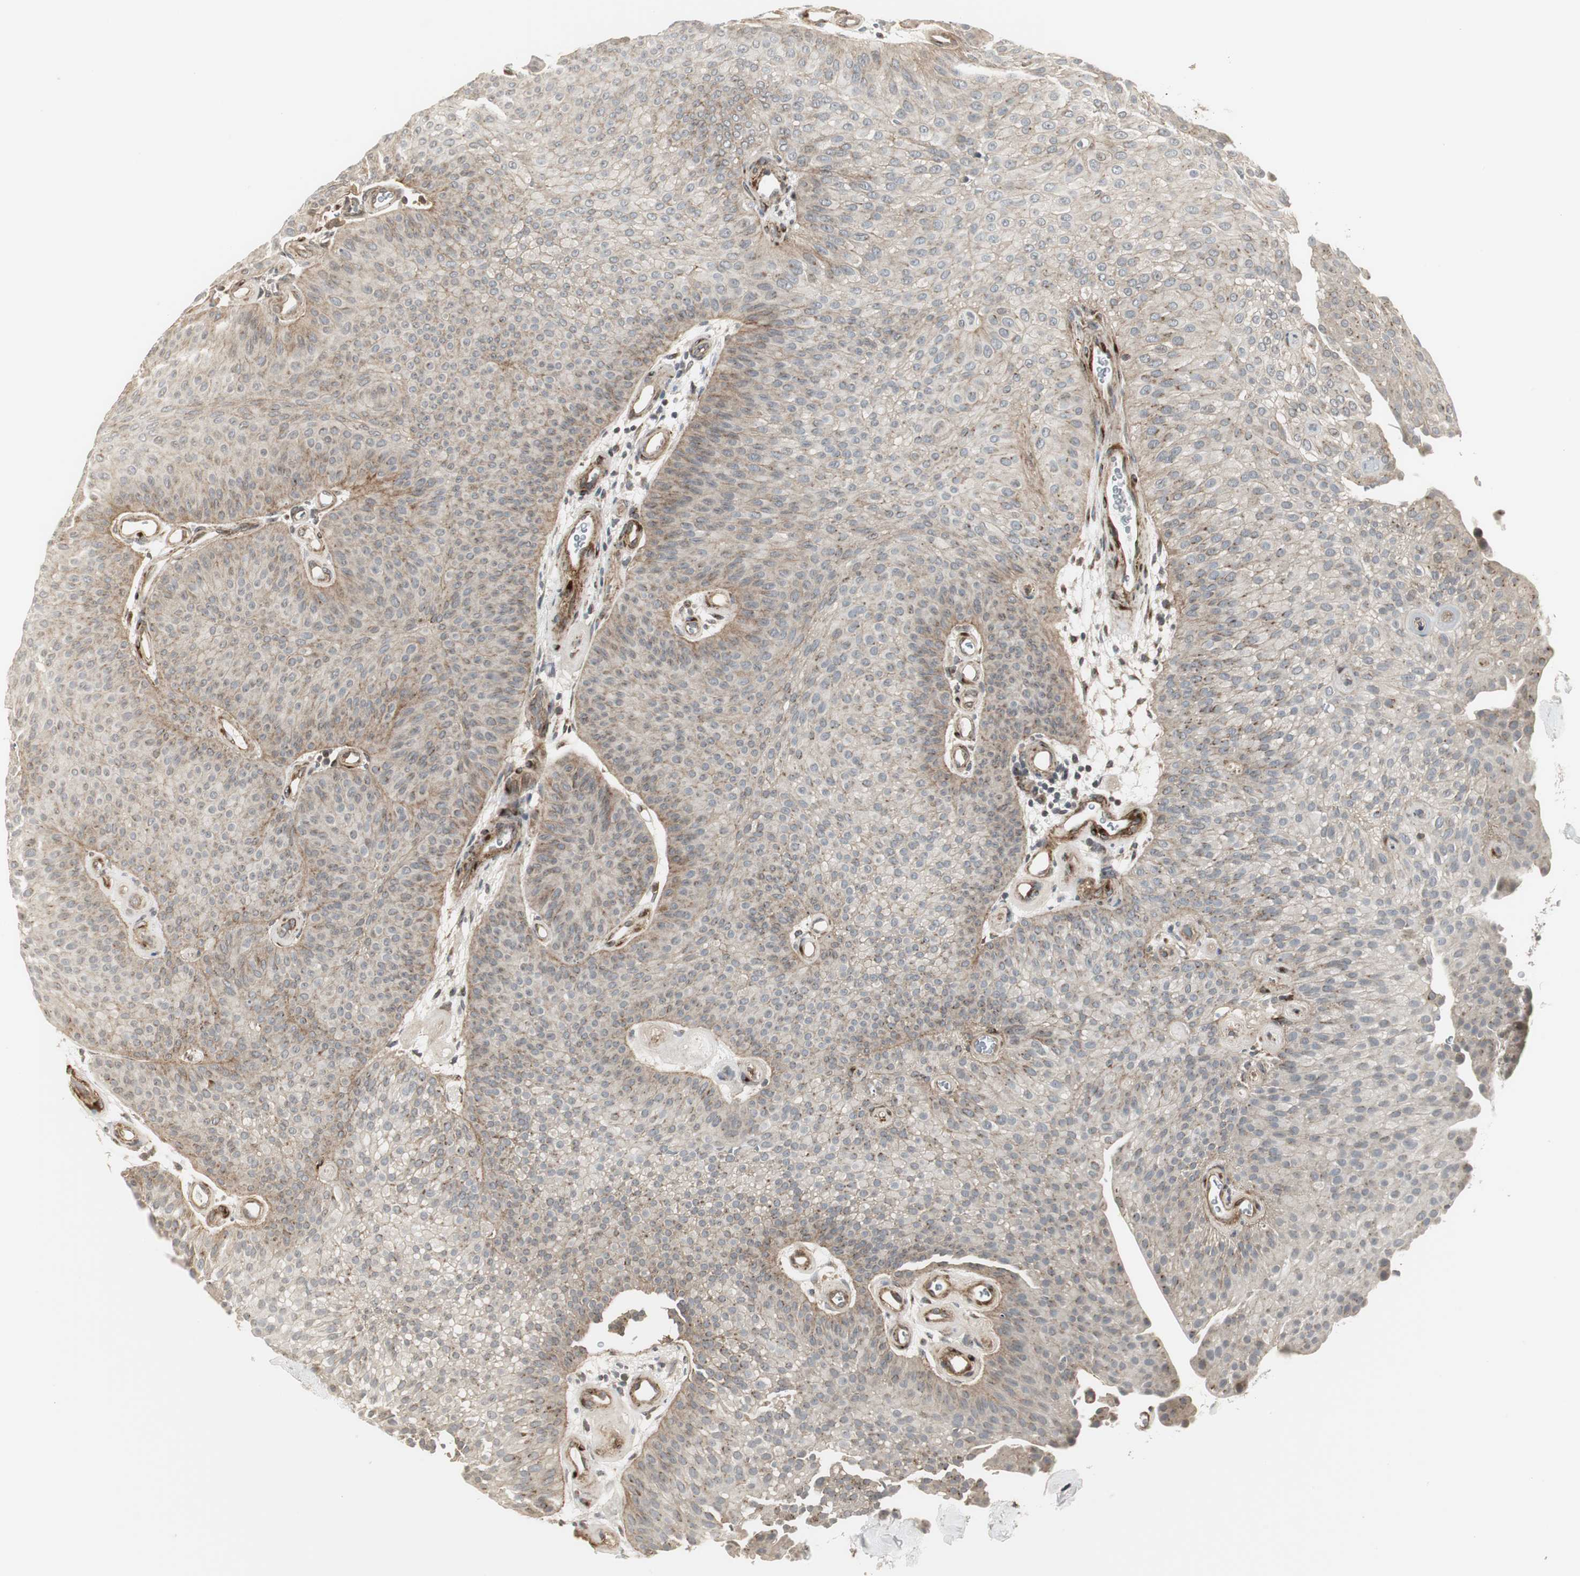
{"staining": {"intensity": "weak", "quantity": "<25%", "location": "cytoplasmic/membranous"}, "tissue": "urothelial cancer", "cell_type": "Tumor cells", "image_type": "cancer", "snomed": [{"axis": "morphology", "description": "Urothelial carcinoma, Low grade"}, {"axis": "topography", "description": "Urinary bladder"}], "caption": "This is an IHC photomicrograph of human urothelial cancer. There is no staining in tumor cells.", "gene": "SCYL3", "patient": {"sex": "female", "age": 60}}